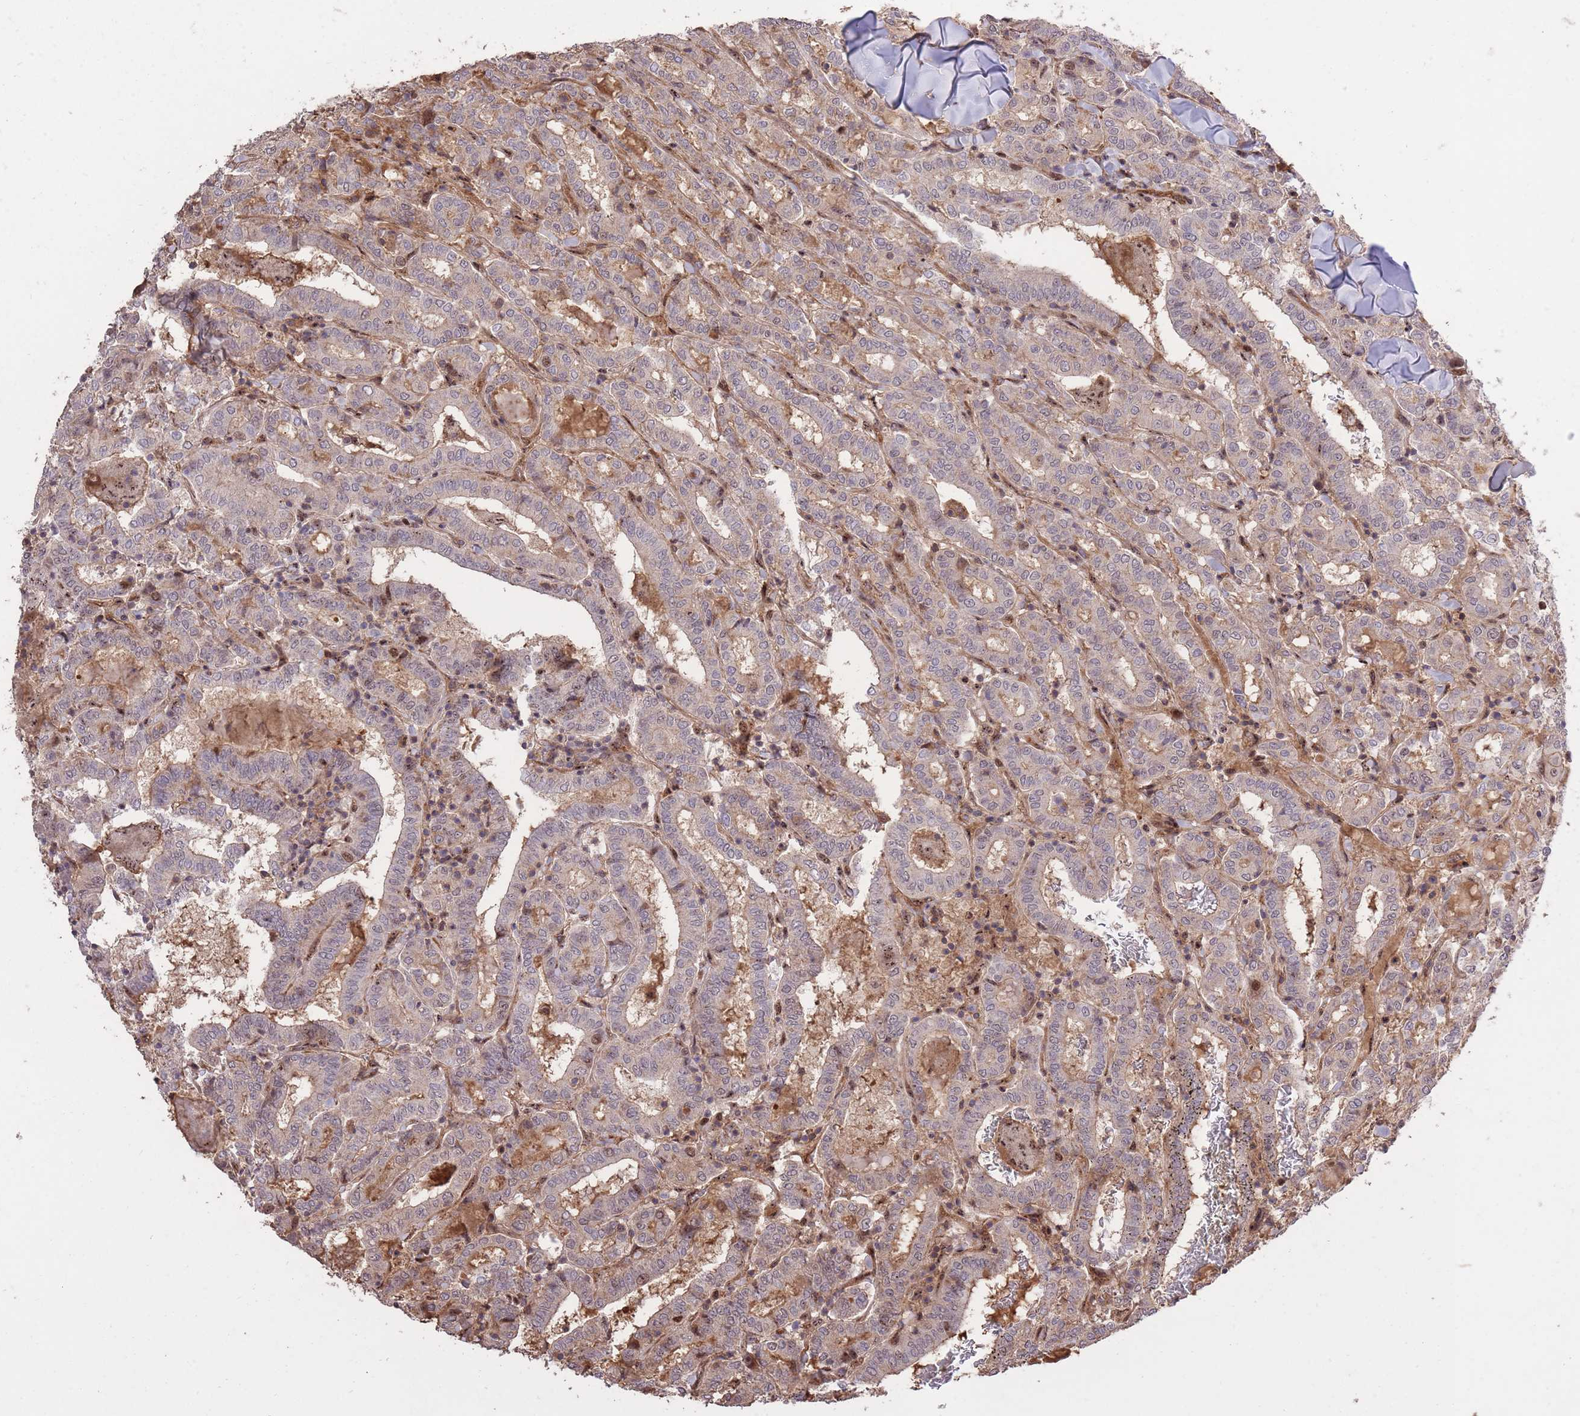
{"staining": {"intensity": "negative", "quantity": "none", "location": "none"}, "tissue": "thyroid cancer", "cell_type": "Tumor cells", "image_type": "cancer", "snomed": [{"axis": "morphology", "description": "Papillary adenocarcinoma, NOS"}, {"axis": "topography", "description": "Thyroid gland"}], "caption": "Immunohistochemistry of thyroid cancer (papillary adenocarcinoma) displays no expression in tumor cells.", "gene": "PLD1", "patient": {"sex": "female", "age": 72}}